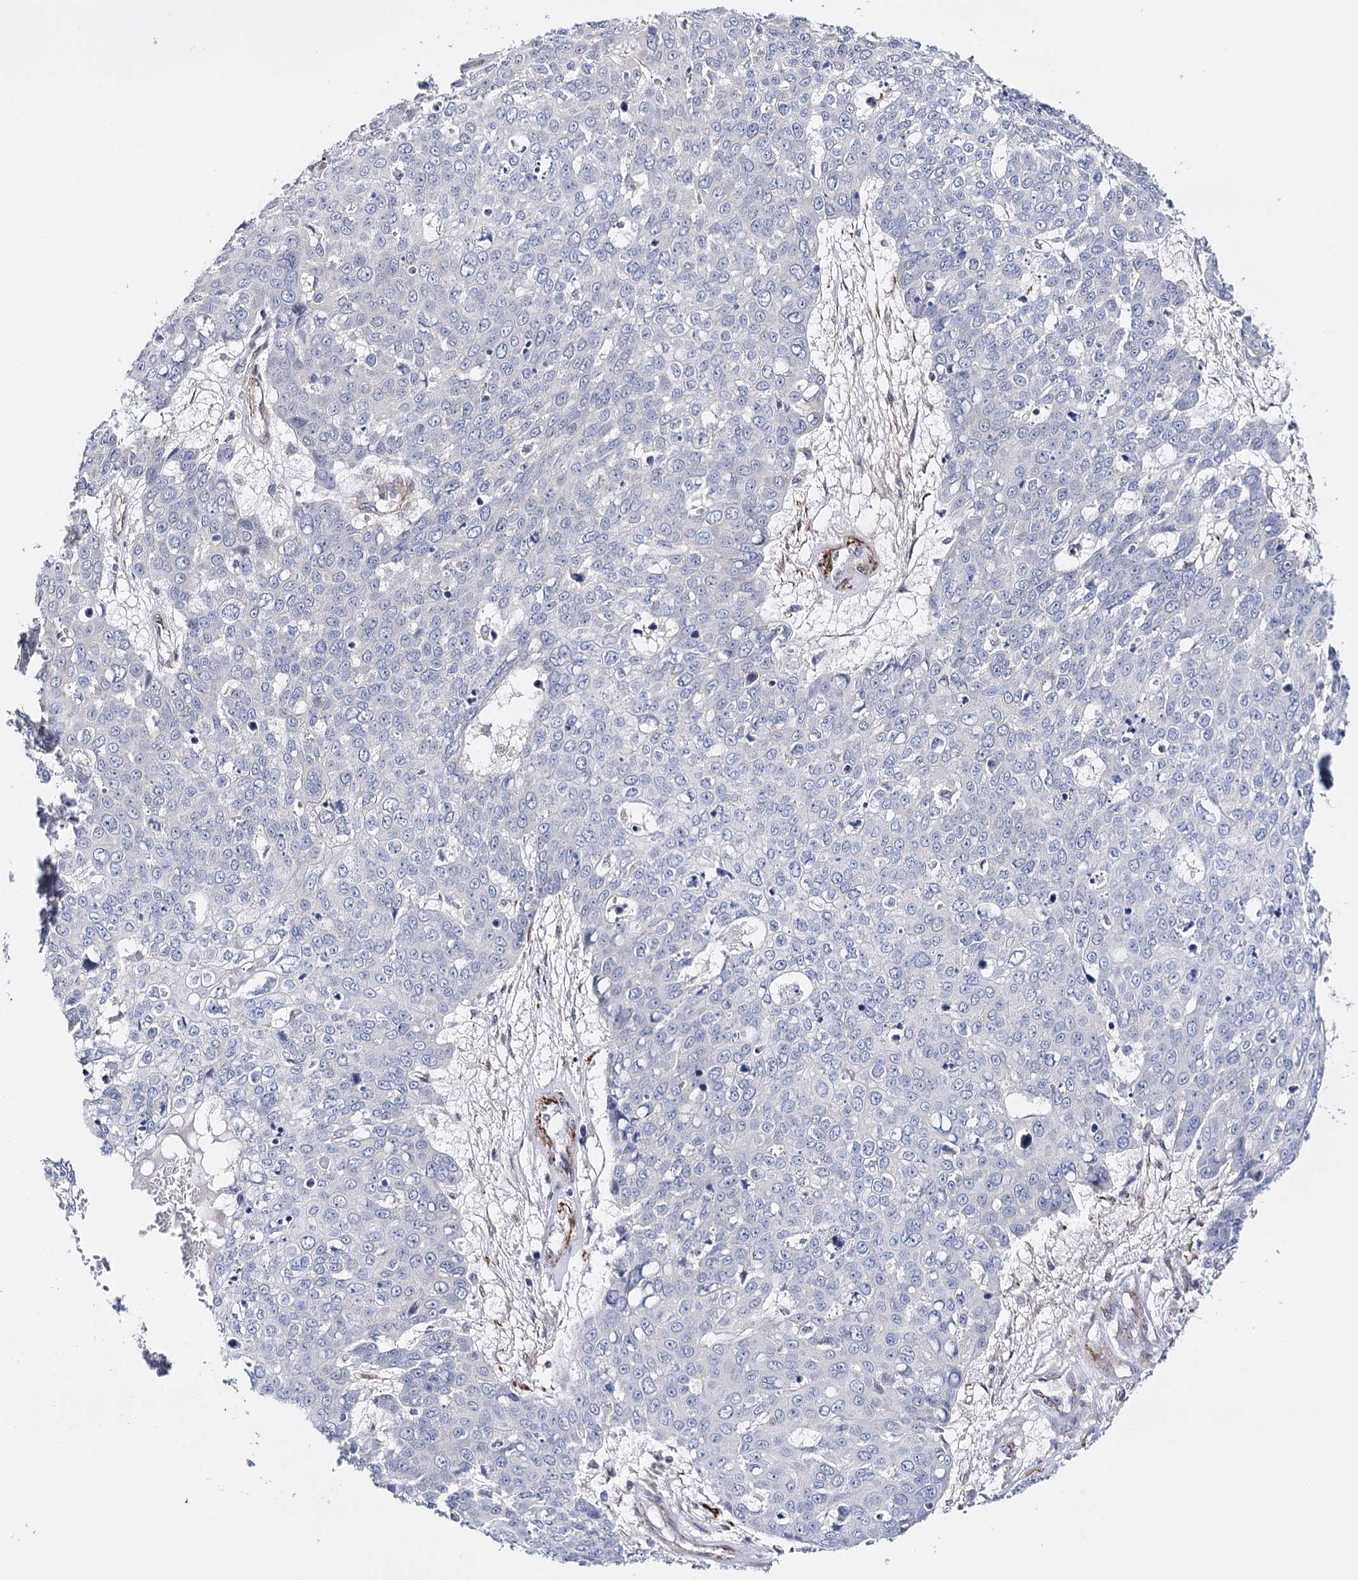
{"staining": {"intensity": "negative", "quantity": "none", "location": "none"}, "tissue": "skin cancer", "cell_type": "Tumor cells", "image_type": "cancer", "snomed": [{"axis": "morphology", "description": "Squamous cell carcinoma, NOS"}, {"axis": "topography", "description": "Skin"}], "caption": "High power microscopy image of an IHC micrograph of skin cancer, revealing no significant expression in tumor cells.", "gene": "CFAP46", "patient": {"sex": "male", "age": 71}}